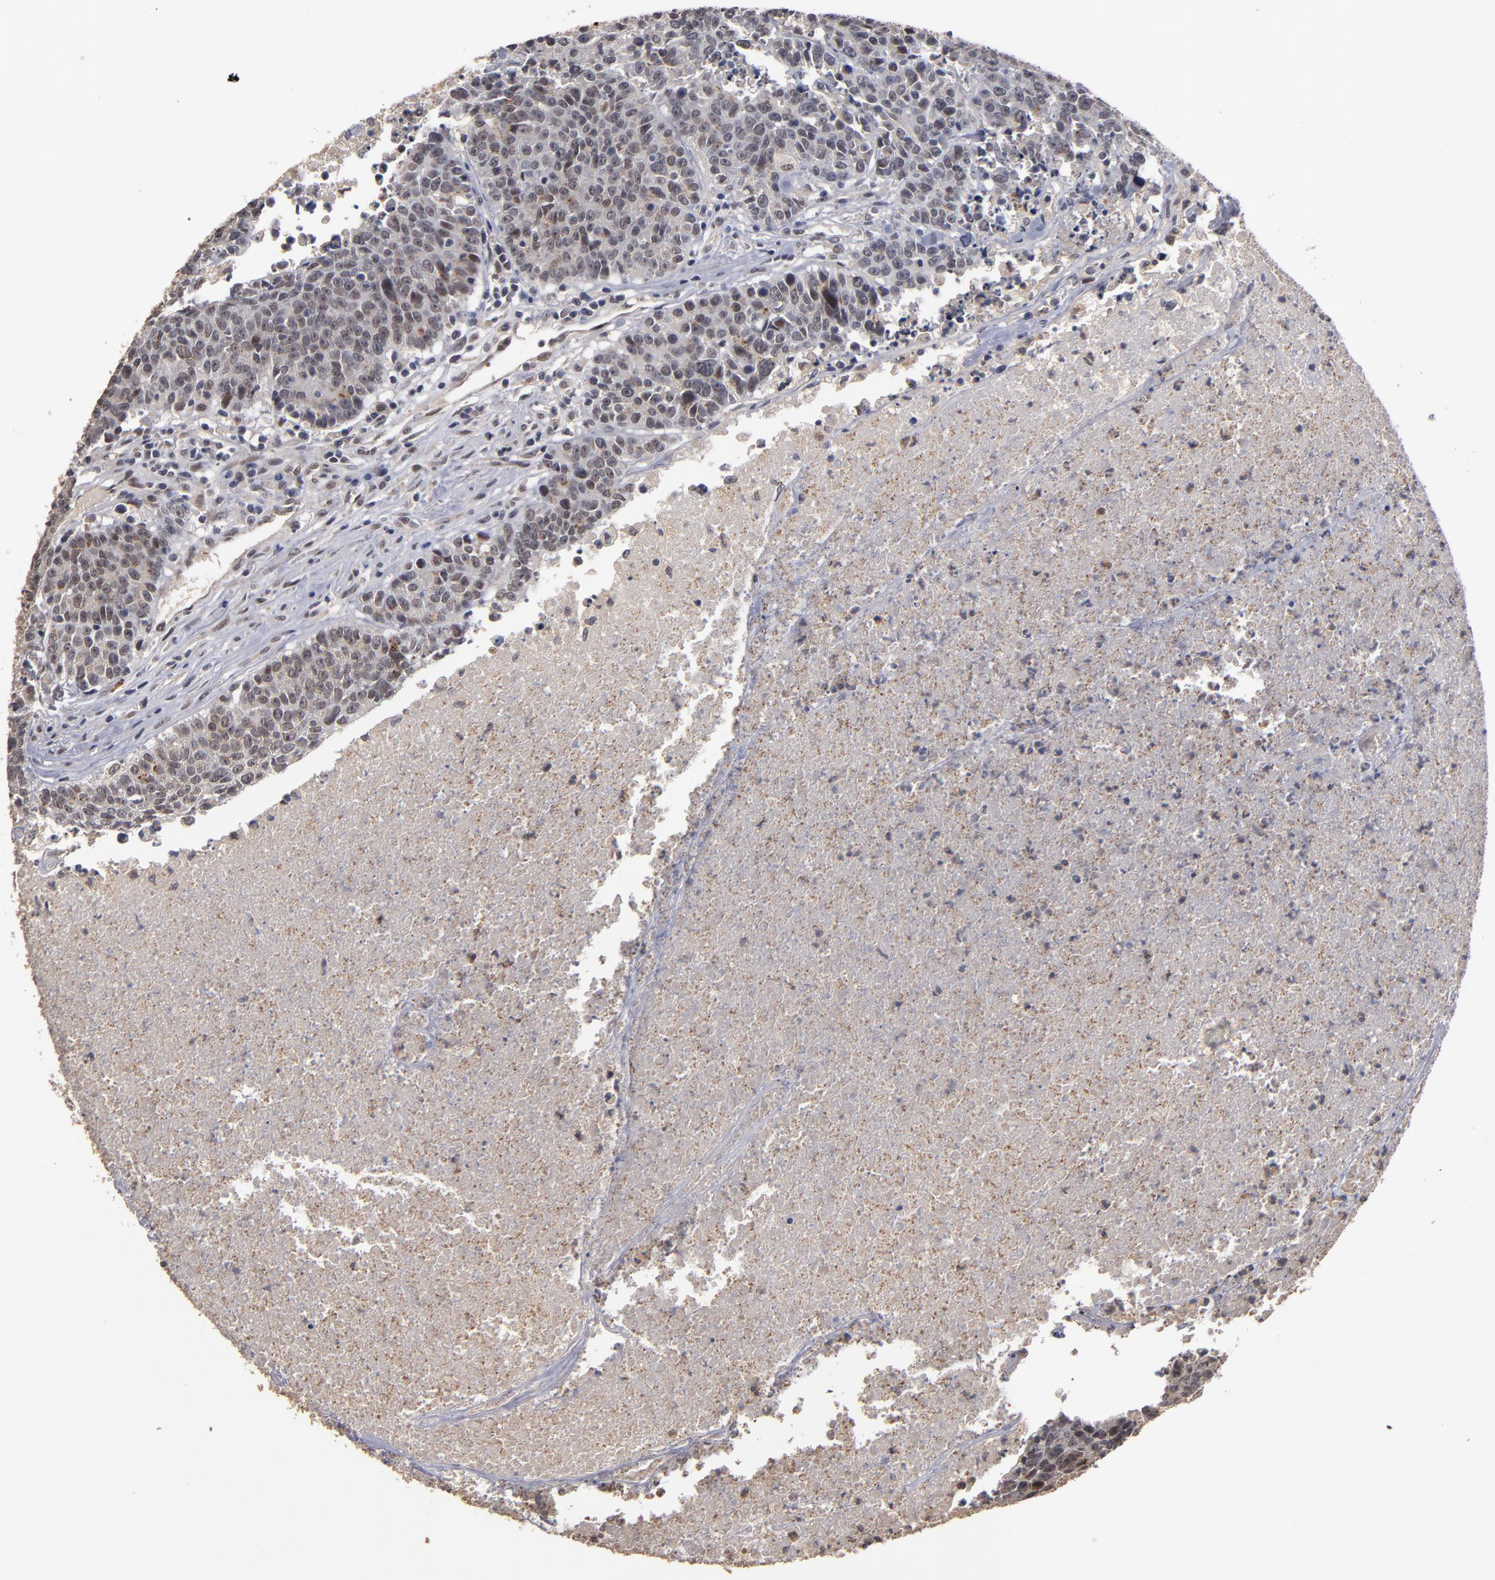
{"staining": {"intensity": "weak", "quantity": "<25%", "location": "cytoplasmic/membranous,nuclear"}, "tissue": "colorectal cancer", "cell_type": "Tumor cells", "image_type": "cancer", "snomed": [{"axis": "morphology", "description": "Adenocarcinoma, NOS"}, {"axis": "topography", "description": "Colon"}], "caption": "An immunohistochemistry micrograph of adenocarcinoma (colorectal) is shown. There is no staining in tumor cells of adenocarcinoma (colorectal). (DAB (3,3'-diaminobenzidine) IHC, high magnification).", "gene": "CUL5", "patient": {"sex": "female", "age": 53}}